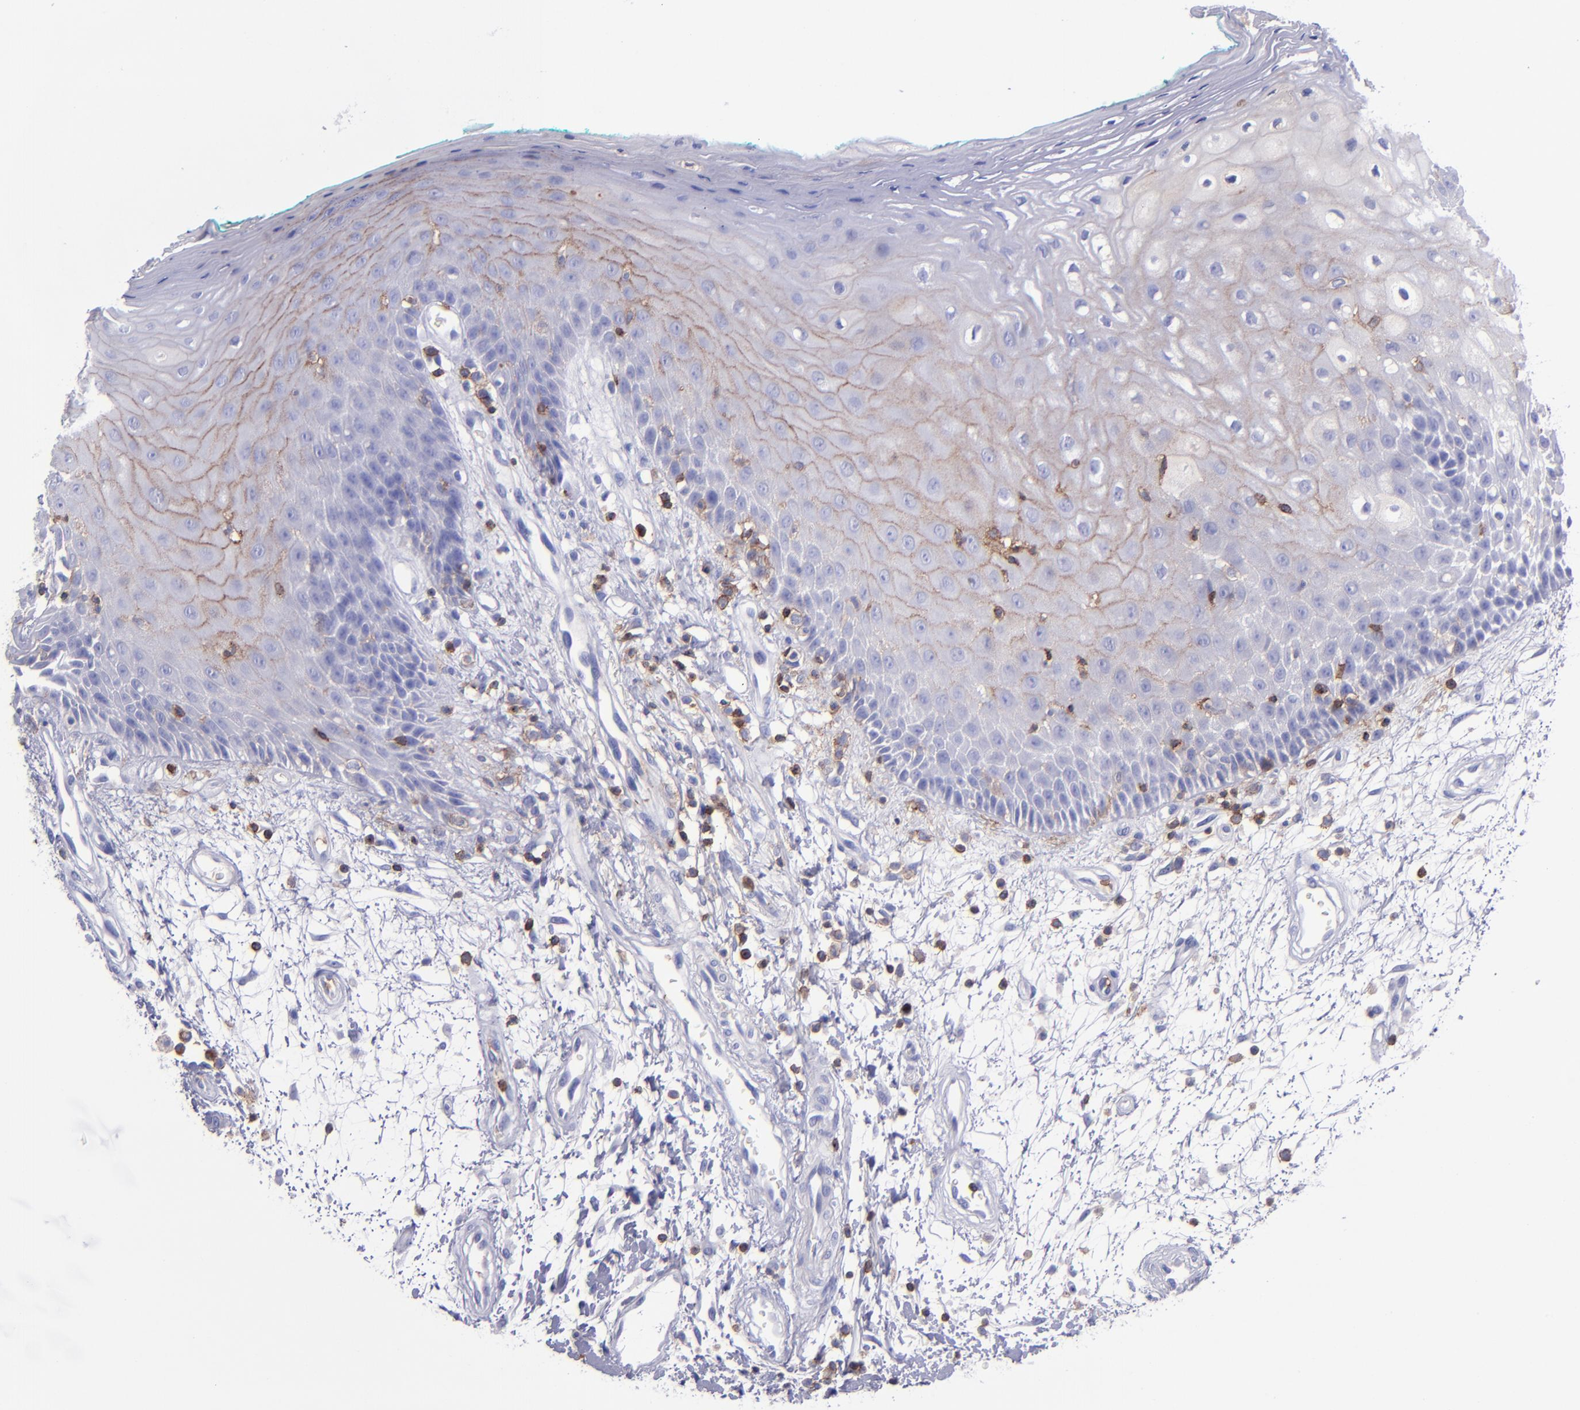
{"staining": {"intensity": "weak", "quantity": "<25%", "location": "cytoplasmic/membranous"}, "tissue": "oral mucosa", "cell_type": "Squamous epithelial cells", "image_type": "normal", "snomed": [{"axis": "morphology", "description": "Normal tissue, NOS"}, {"axis": "morphology", "description": "Squamous cell carcinoma, NOS"}, {"axis": "topography", "description": "Skeletal muscle"}, {"axis": "topography", "description": "Oral tissue"}, {"axis": "topography", "description": "Head-Neck"}], "caption": "IHC micrograph of normal human oral mucosa stained for a protein (brown), which reveals no expression in squamous epithelial cells. (Stains: DAB (3,3'-diaminobenzidine) IHC with hematoxylin counter stain, Microscopy: brightfield microscopy at high magnification).", "gene": "ICAM3", "patient": {"sex": "female", "age": 84}}